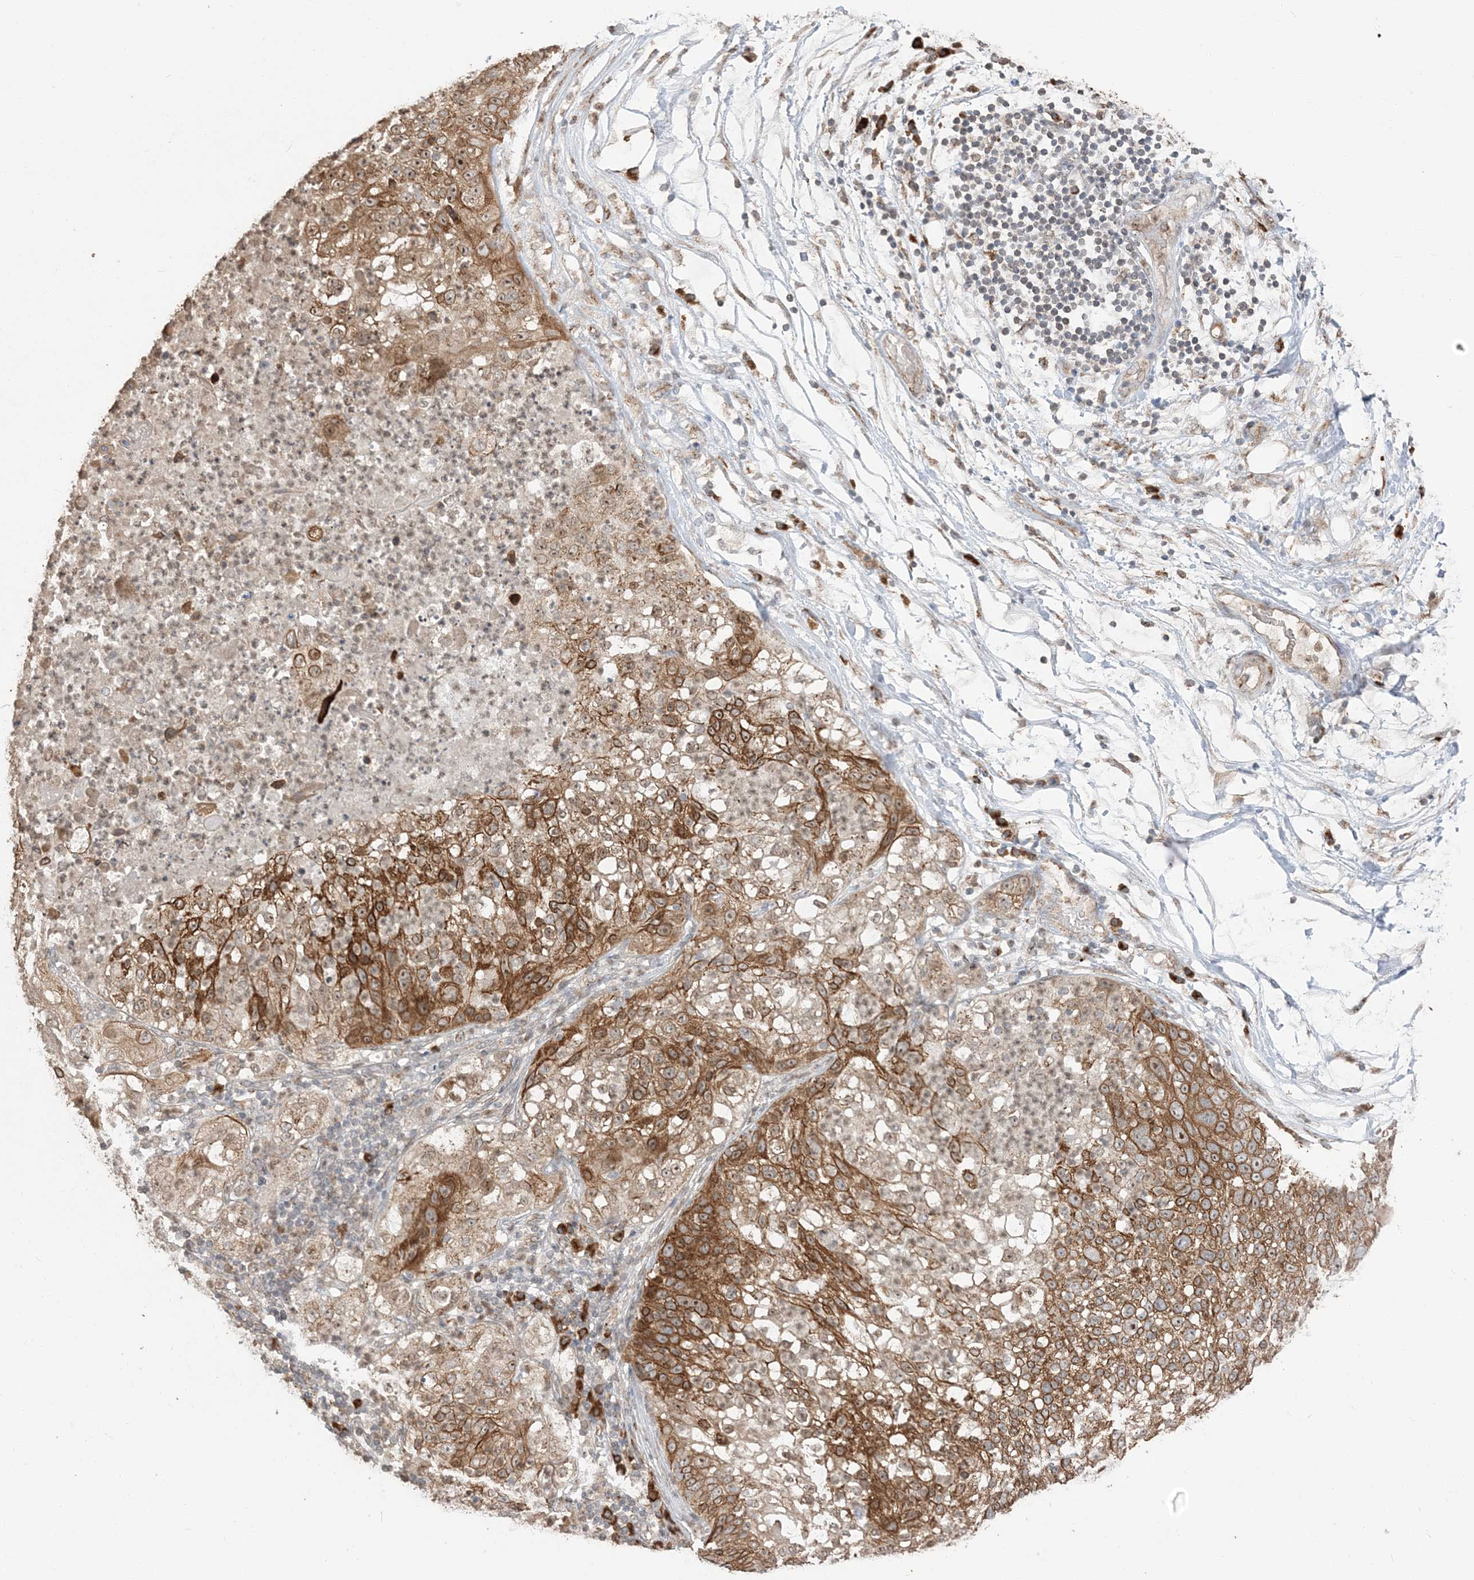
{"staining": {"intensity": "moderate", "quantity": ">75%", "location": "cytoplasmic/membranous"}, "tissue": "lung cancer", "cell_type": "Tumor cells", "image_type": "cancer", "snomed": [{"axis": "morphology", "description": "Inflammation, NOS"}, {"axis": "morphology", "description": "Squamous cell carcinoma, NOS"}, {"axis": "topography", "description": "Lymph node"}, {"axis": "topography", "description": "Soft tissue"}, {"axis": "topography", "description": "Lung"}], "caption": "Immunohistochemical staining of lung cancer (squamous cell carcinoma) shows moderate cytoplasmic/membranous protein expression in about >75% of tumor cells. The protein of interest is shown in brown color, while the nuclei are stained blue.", "gene": "RER1", "patient": {"sex": "male", "age": 66}}